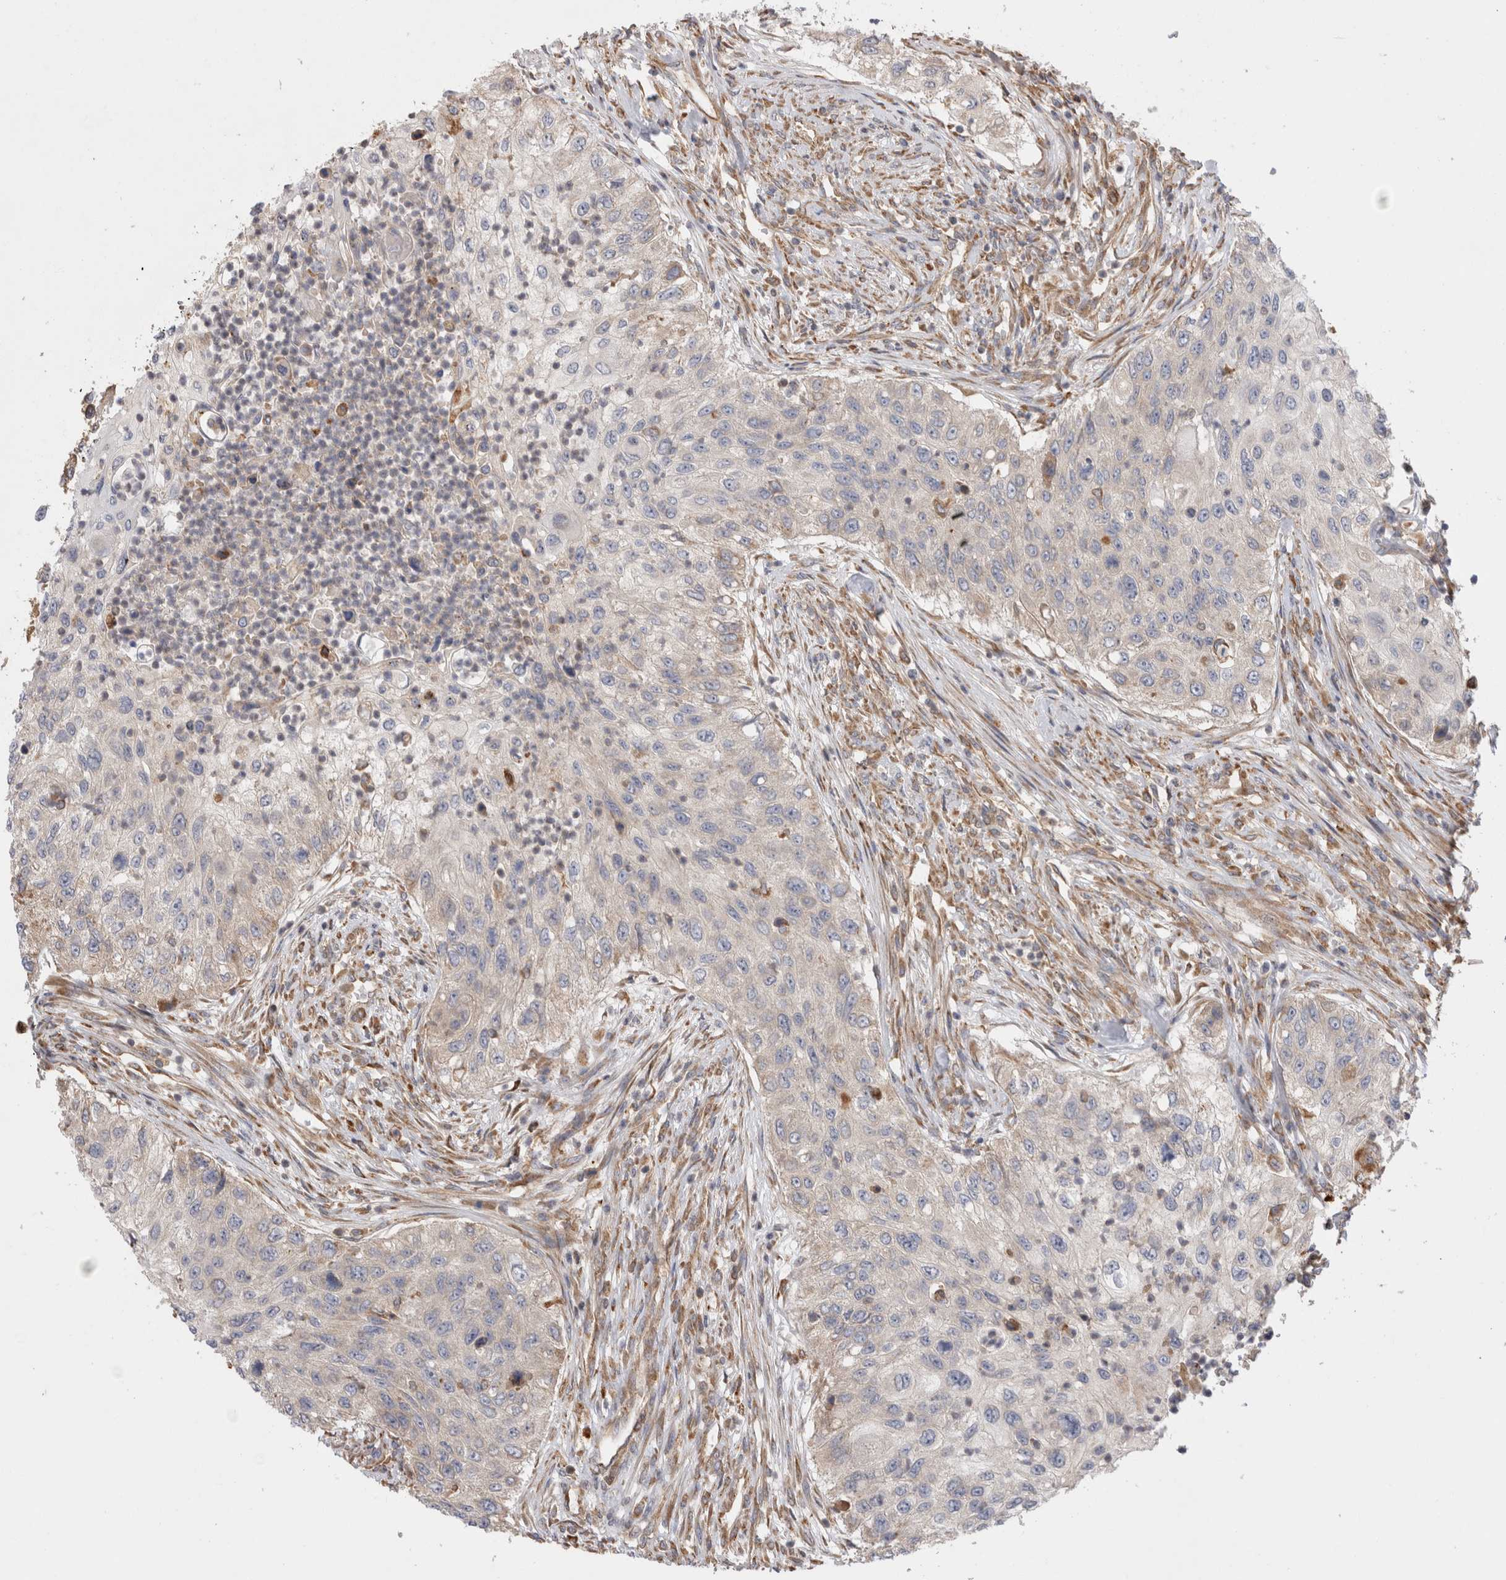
{"staining": {"intensity": "negative", "quantity": "none", "location": "none"}, "tissue": "urothelial cancer", "cell_type": "Tumor cells", "image_type": "cancer", "snomed": [{"axis": "morphology", "description": "Urothelial carcinoma, High grade"}, {"axis": "topography", "description": "Urinary bladder"}], "caption": "A high-resolution micrograph shows IHC staining of urothelial cancer, which demonstrates no significant staining in tumor cells.", "gene": "PDCD10", "patient": {"sex": "female", "age": 60}}